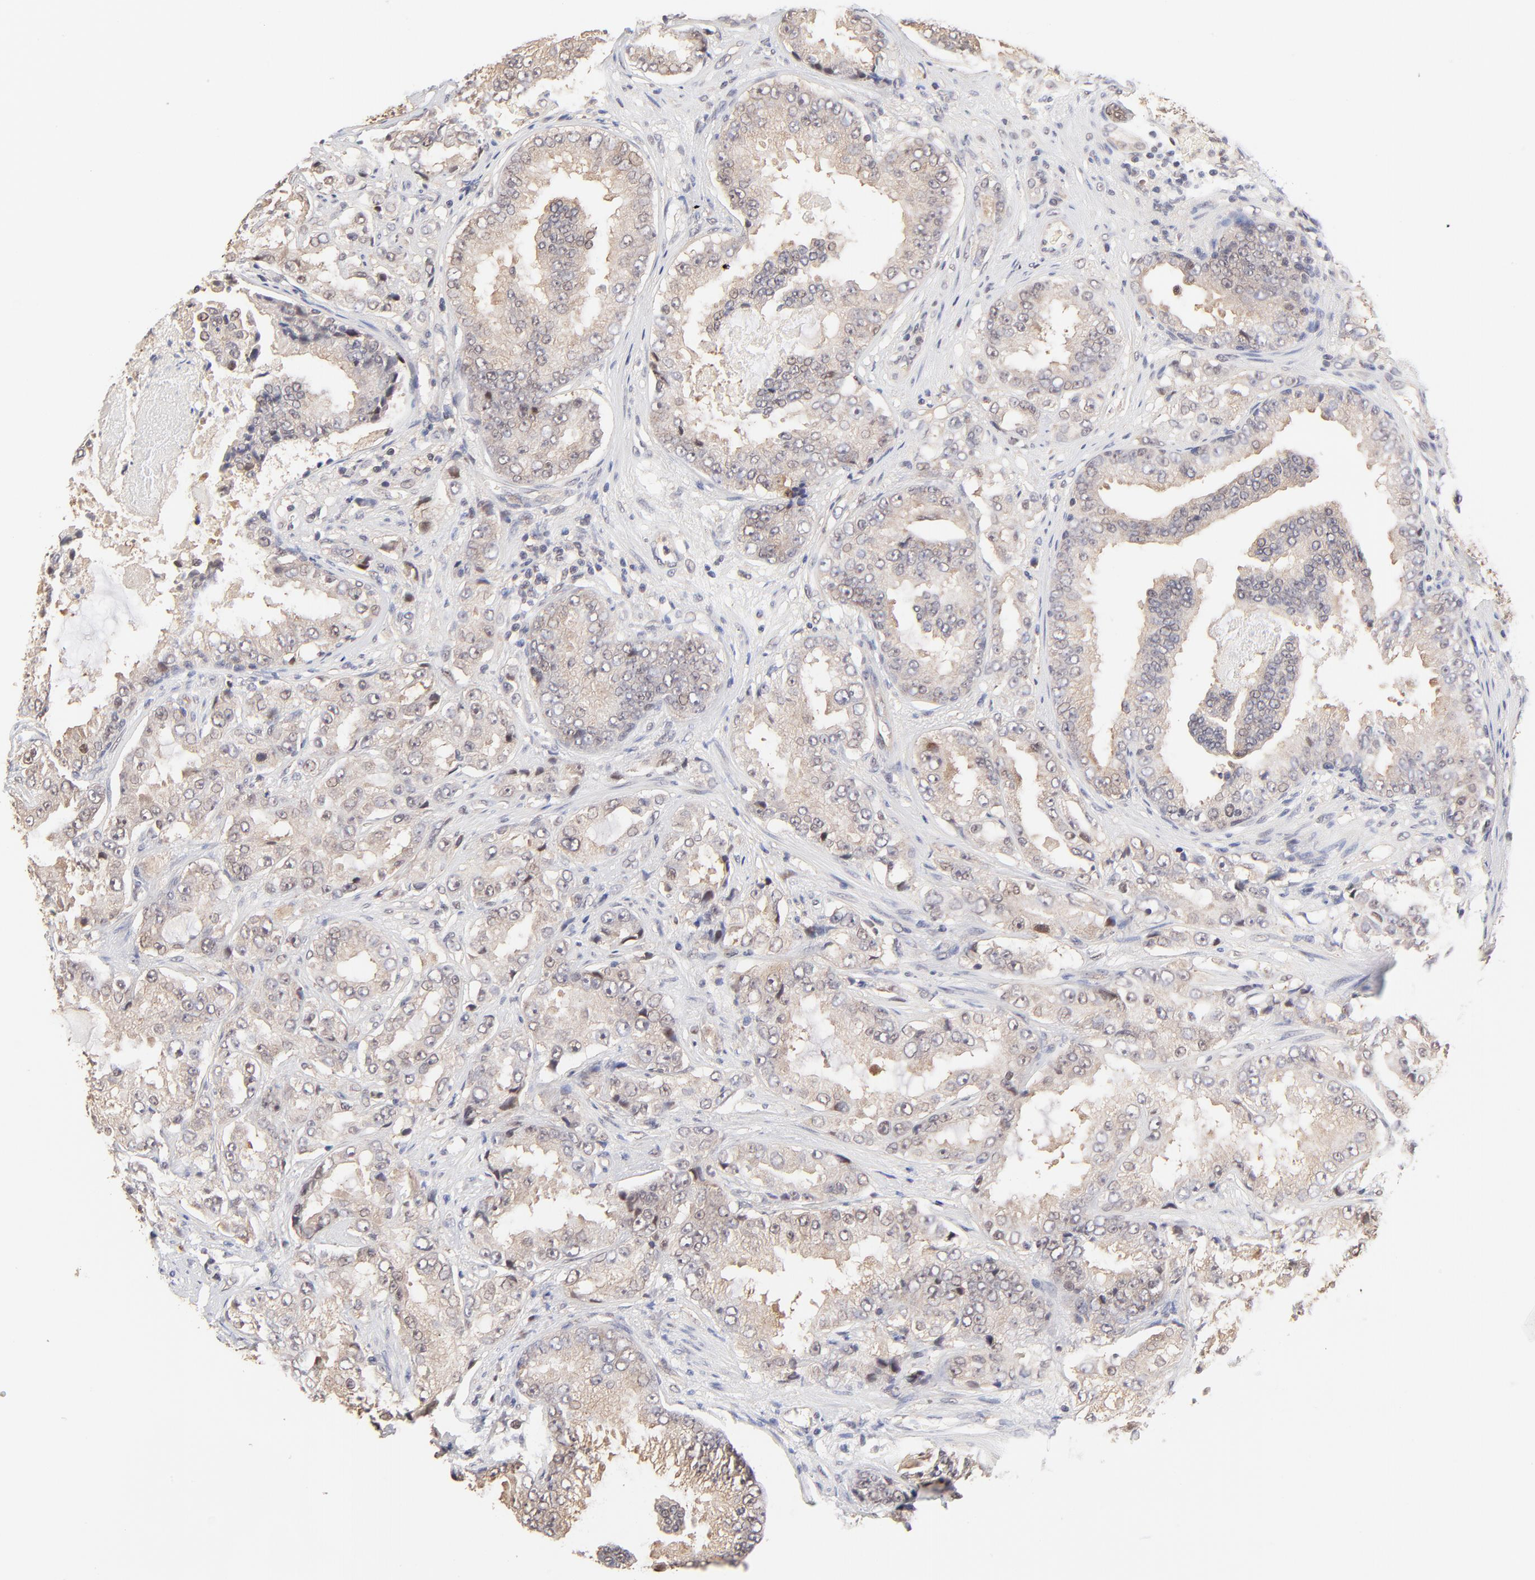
{"staining": {"intensity": "weak", "quantity": ">75%", "location": "cytoplasmic/membranous"}, "tissue": "prostate cancer", "cell_type": "Tumor cells", "image_type": "cancer", "snomed": [{"axis": "morphology", "description": "Adenocarcinoma, High grade"}, {"axis": "topography", "description": "Prostate"}], "caption": "Brown immunohistochemical staining in human high-grade adenocarcinoma (prostate) reveals weak cytoplasmic/membranous staining in about >75% of tumor cells.", "gene": "PSMC4", "patient": {"sex": "male", "age": 73}}